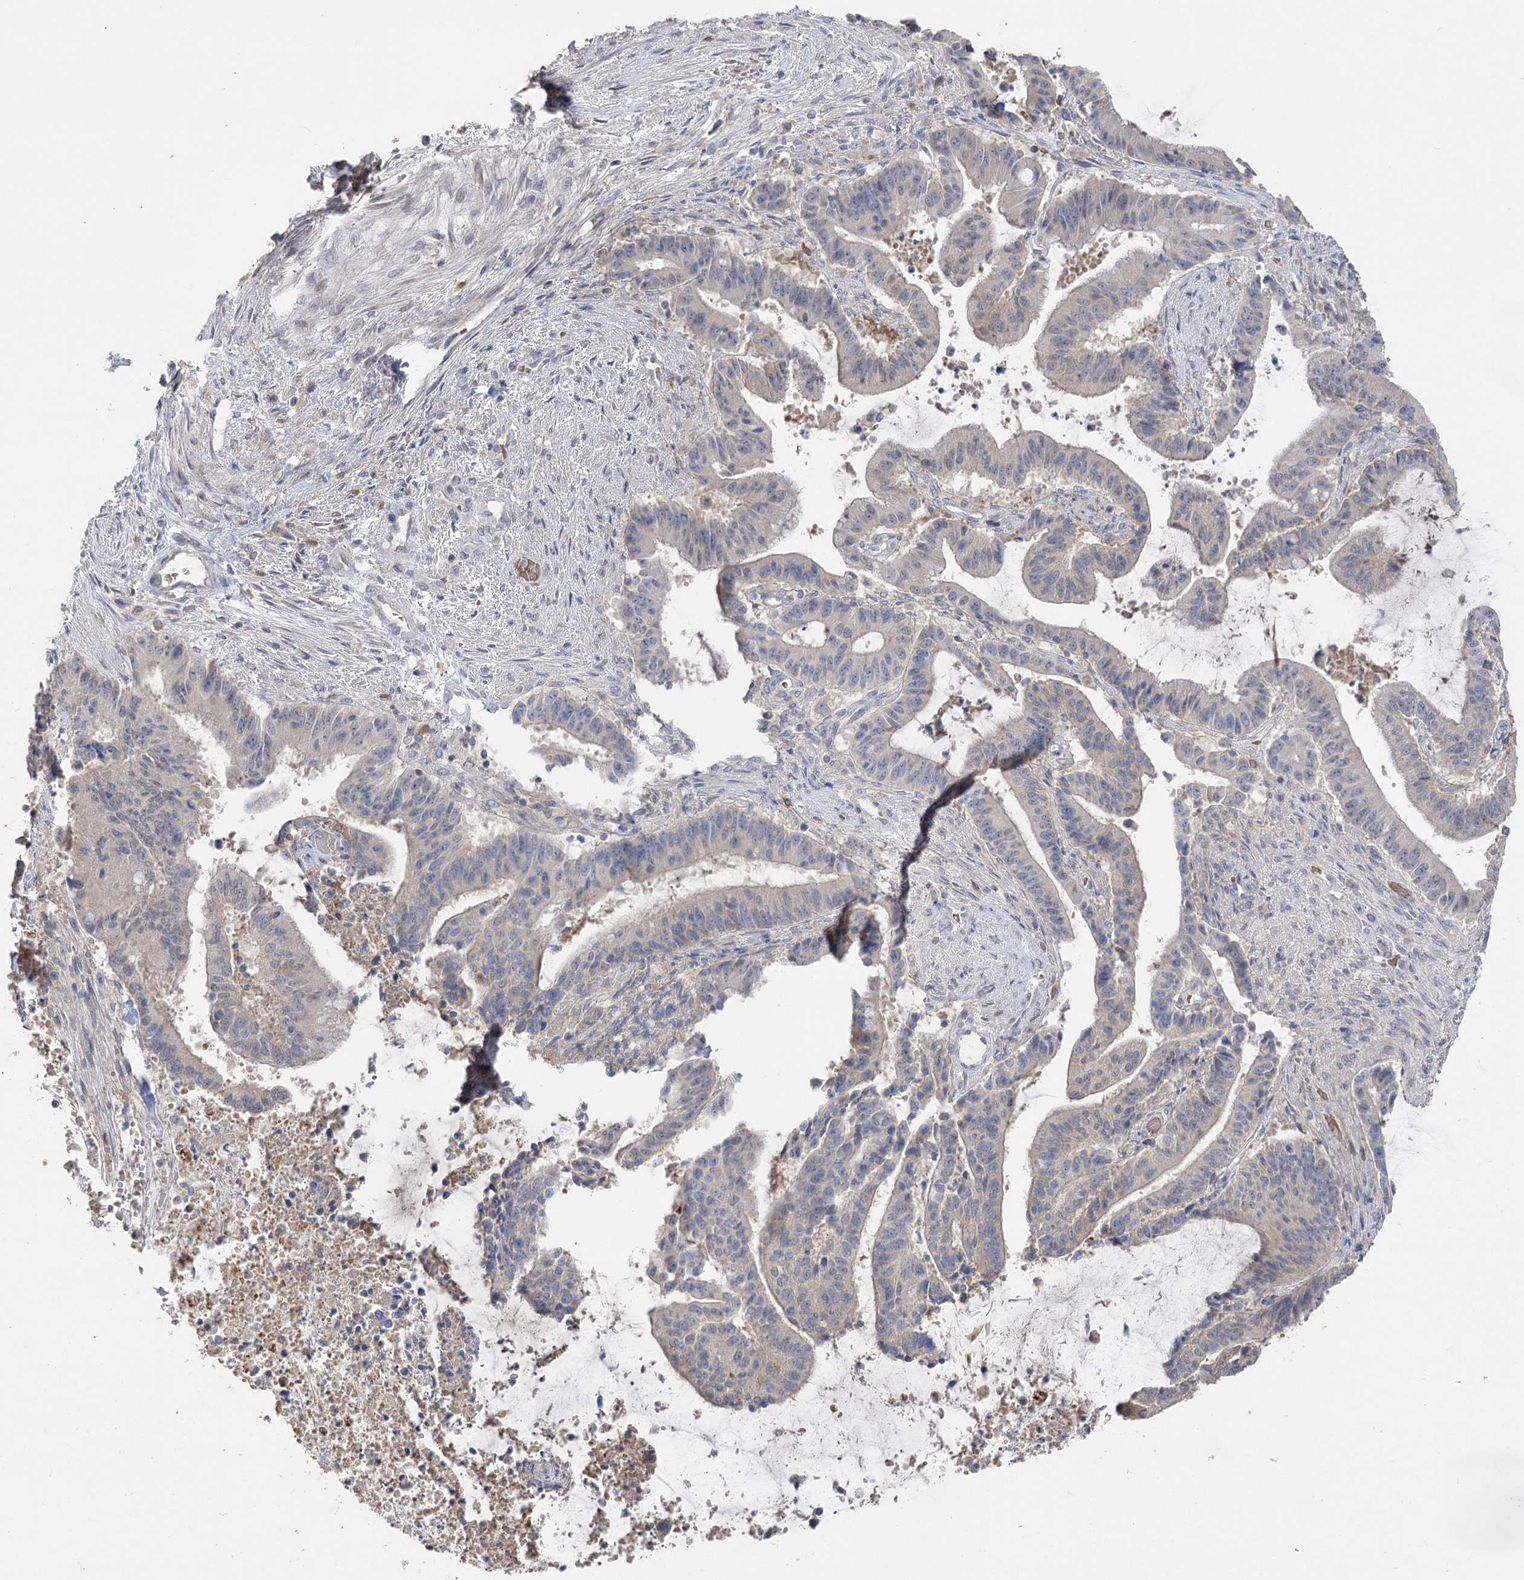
{"staining": {"intensity": "negative", "quantity": "none", "location": "none"}, "tissue": "liver cancer", "cell_type": "Tumor cells", "image_type": "cancer", "snomed": [{"axis": "morphology", "description": "Normal tissue, NOS"}, {"axis": "morphology", "description": "Cholangiocarcinoma"}, {"axis": "topography", "description": "Liver"}, {"axis": "topography", "description": "Peripheral nerve tissue"}], "caption": "This is an IHC photomicrograph of liver cancer (cholangiocarcinoma). There is no staining in tumor cells.", "gene": "TRAF3IP1", "patient": {"sex": "female", "age": 73}}